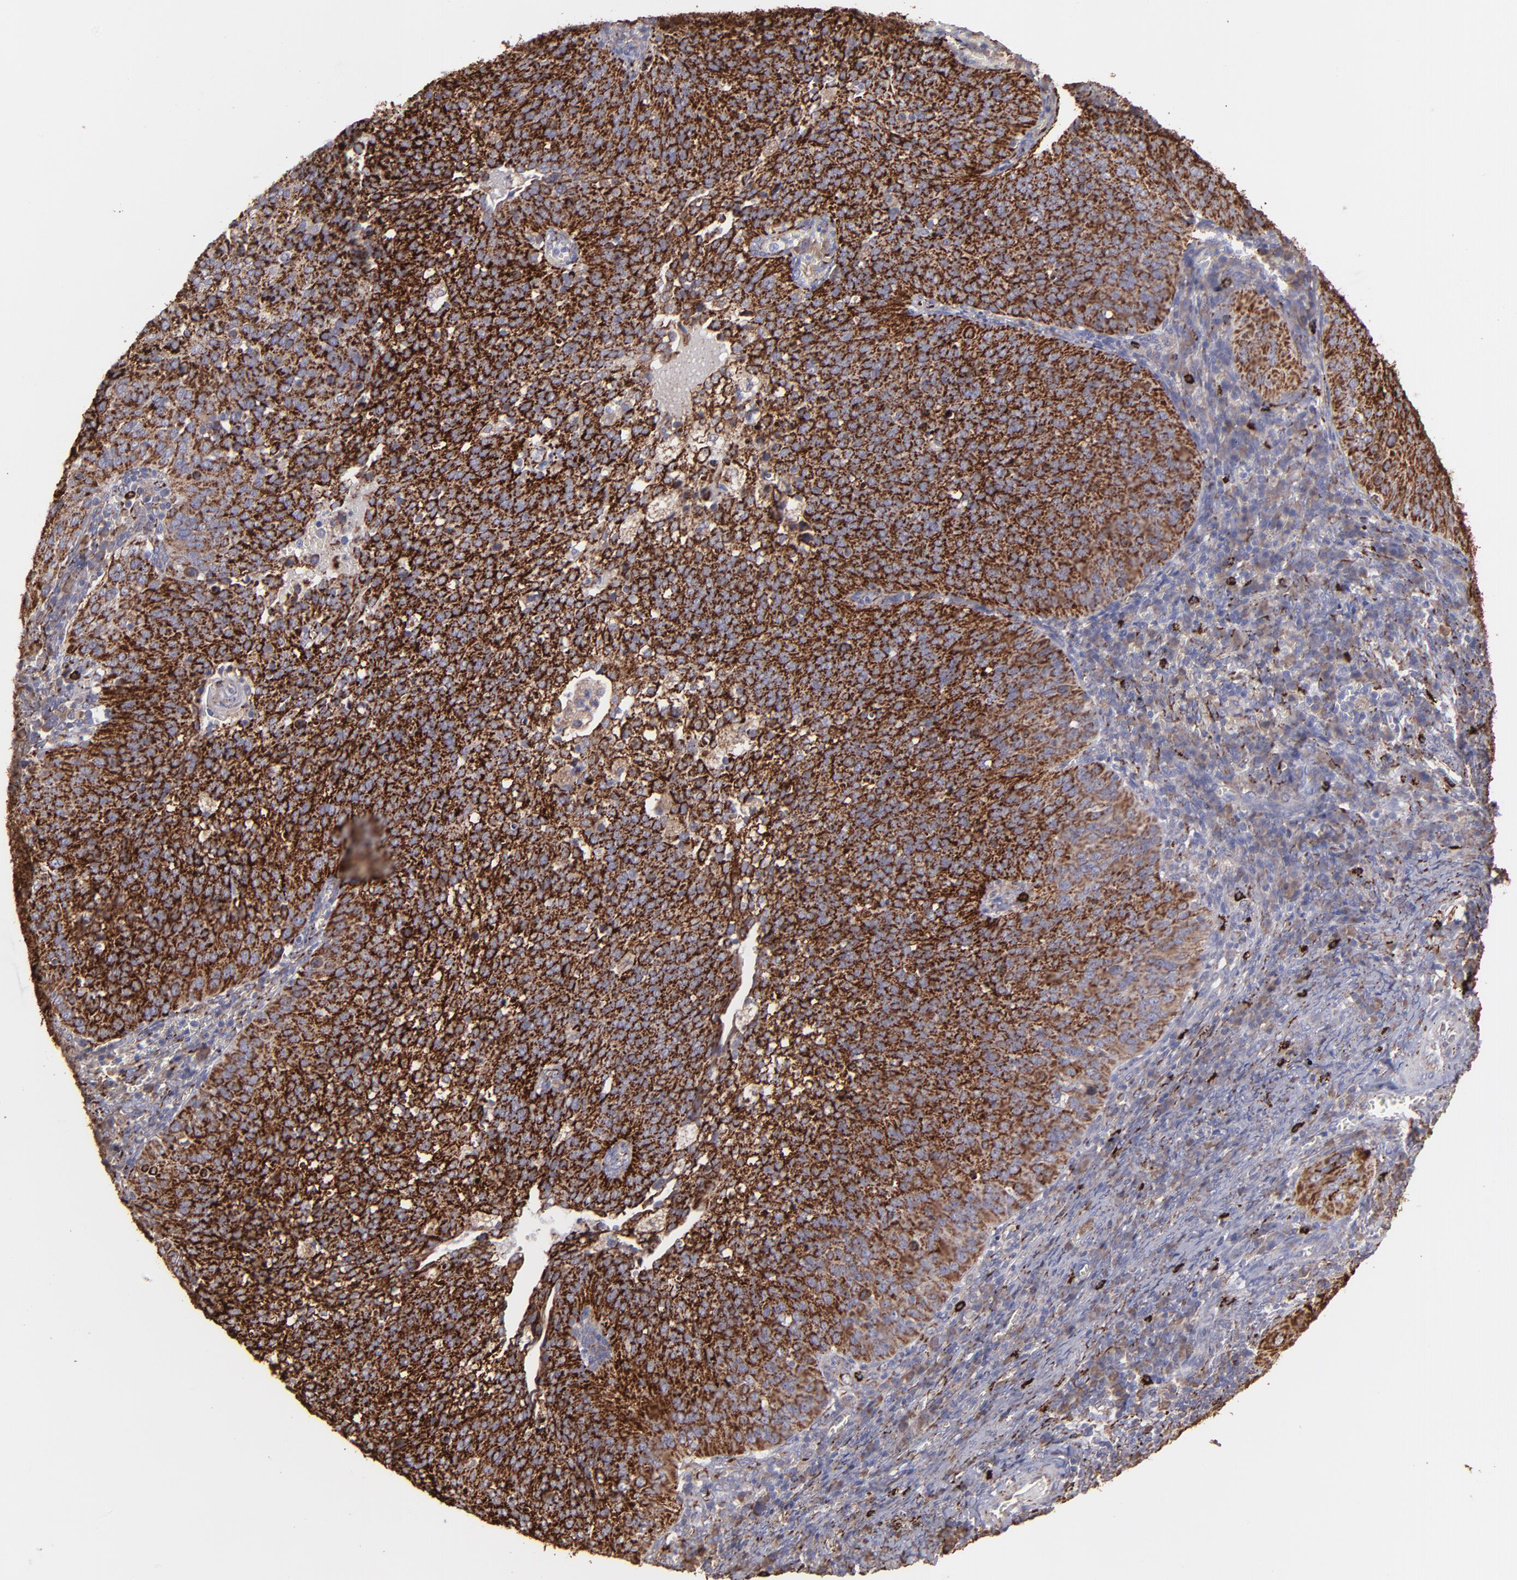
{"staining": {"intensity": "strong", "quantity": ">75%", "location": "cytoplasmic/membranous"}, "tissue": "cervical cancer", "cell_type": "Tumor cells", "image_type": "cancer", "snomed": [{"axis": "morphology", "description": "Squamous cell carcinoma, NOS"}, {"axis": "topography", "description": "Cervix"}], "caption": "Protein staining reveals strong cytoplasmic/membranous staining in approximately >75% of tumor cells in cervical cancer. (brown staining indicates protein expression, while blue staining denotes nuclei).", "gene": "MAOB", "patient": {"sex": "female", "age": 39}}